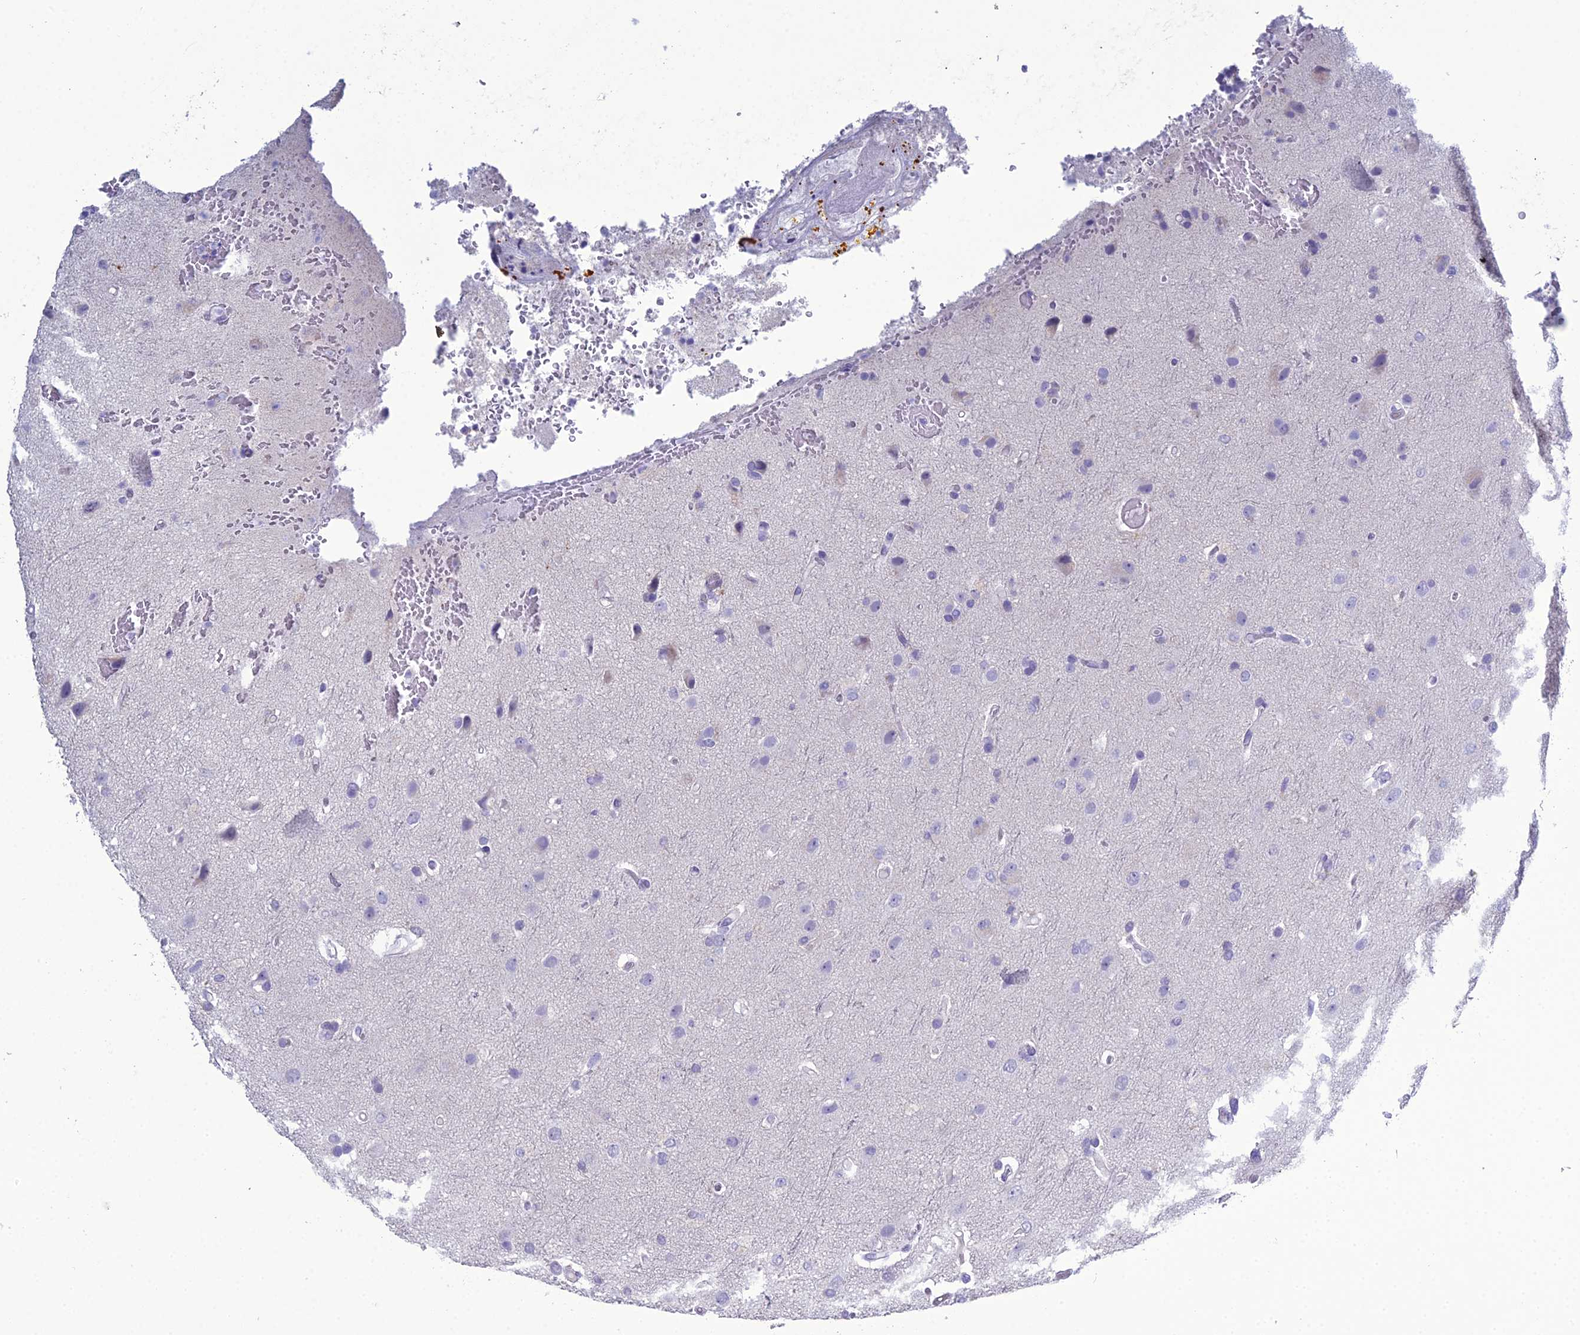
{"staining": {"intensity": "negative", "quantity": "none", "location": "none"}, "tissue": "glioma", "cell_type": "Tumor cells", "image_type": "cancer", "snomed": [{"axis": "morphology", "description": "Glioma, malignant, High grade"}, {"axis": "topography", "description": "Brain"}], "caption": "Human malignant glioma (high-grade) stained for a protein using immunohistochemistry (IHC) reveals no positivity in tumor cells.", "gene": "ACE", "patient": {"sex": "female", "age": 74}}